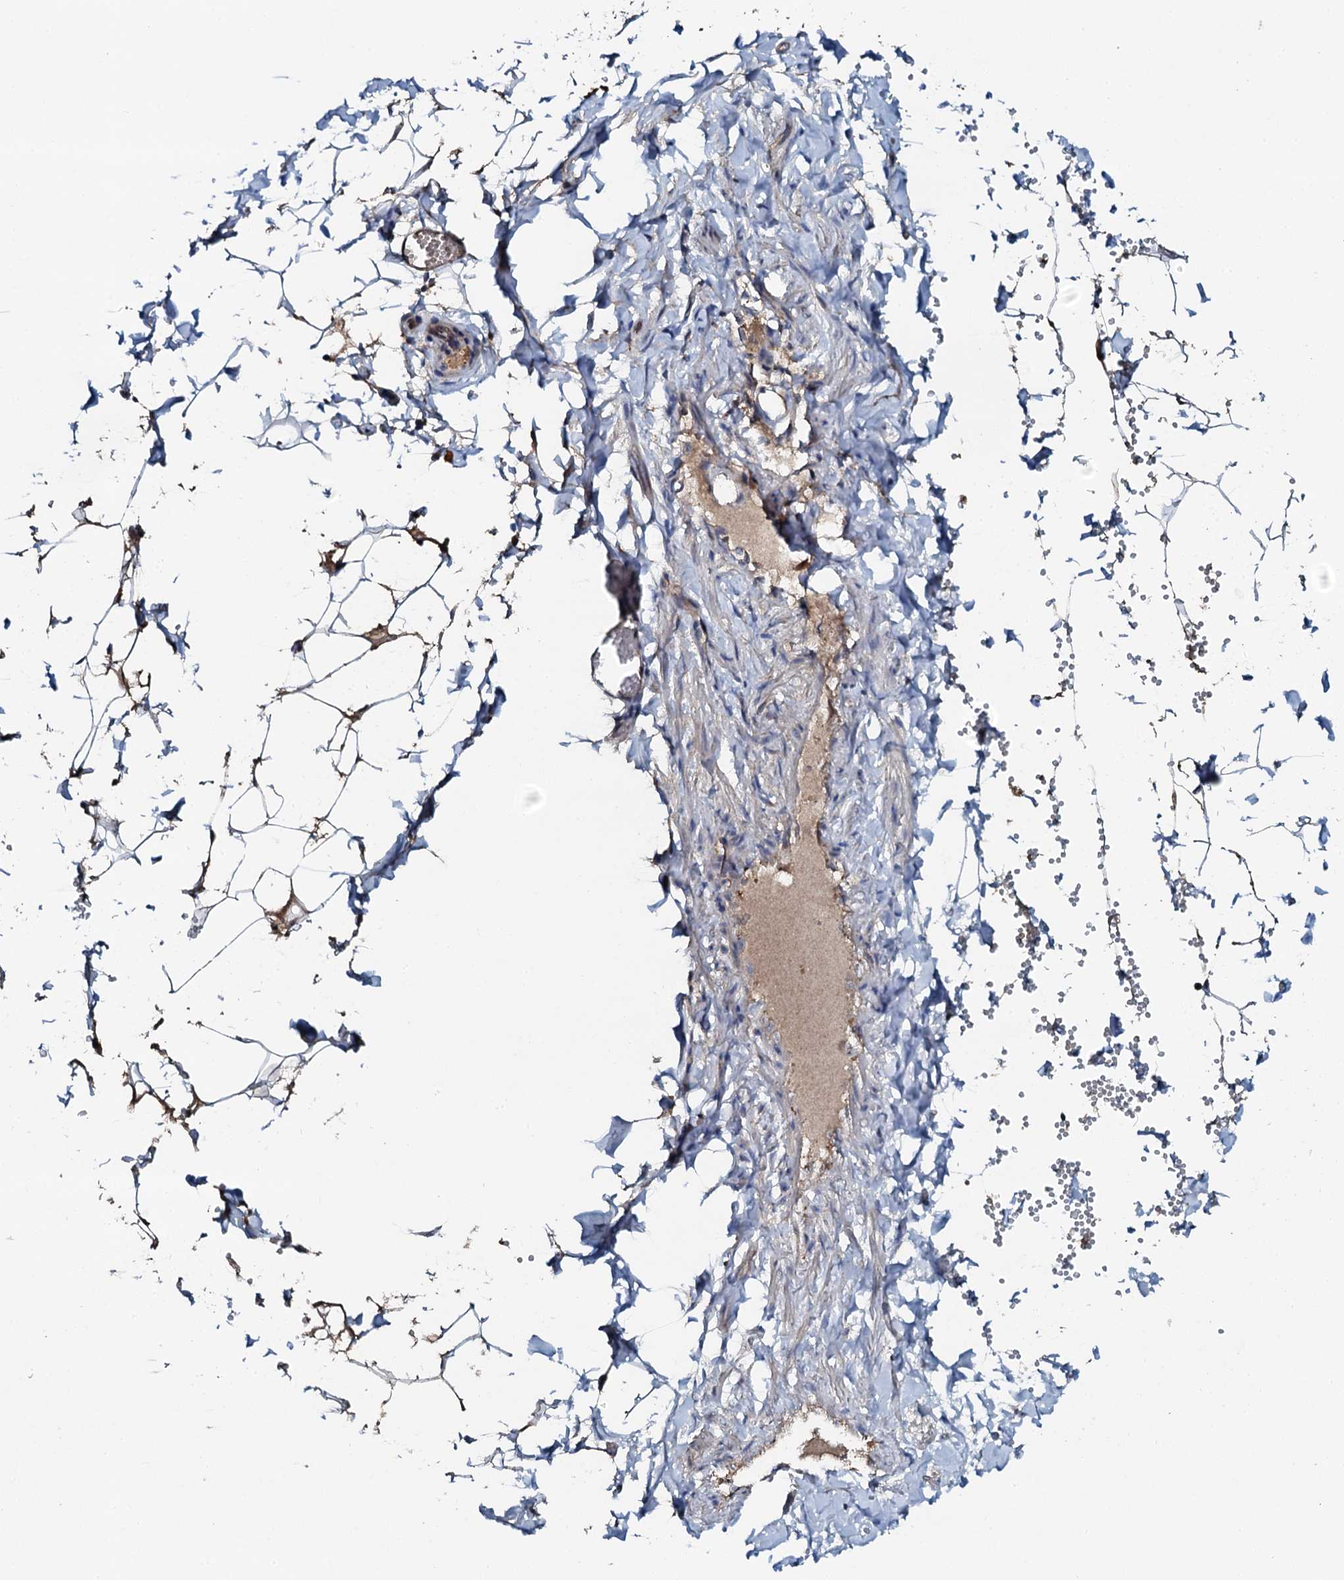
{"staining": {"intensity": "weak", "quantity": "25%-75%", "location": "cytoplasmic/membranous"}, "tissue": "adipose tissue", "cell_type": "Adipocytes", "image_type": "normal", "snomed": [{"axis": "morphology", "description": "Normal tissue, NOS"}, {"axis": "topography", "description": "Gallbladder"}, {"axis": "topography", "description": "Peripheral nerve tissue"}], "caption": "Weak cytoplasmic/membranous protein positivity is seen in about 25%-75% of adipocytes in adipose tissue.", "gene": "FLYWCH1", "patient": {"sex": "male", "age": 38}}